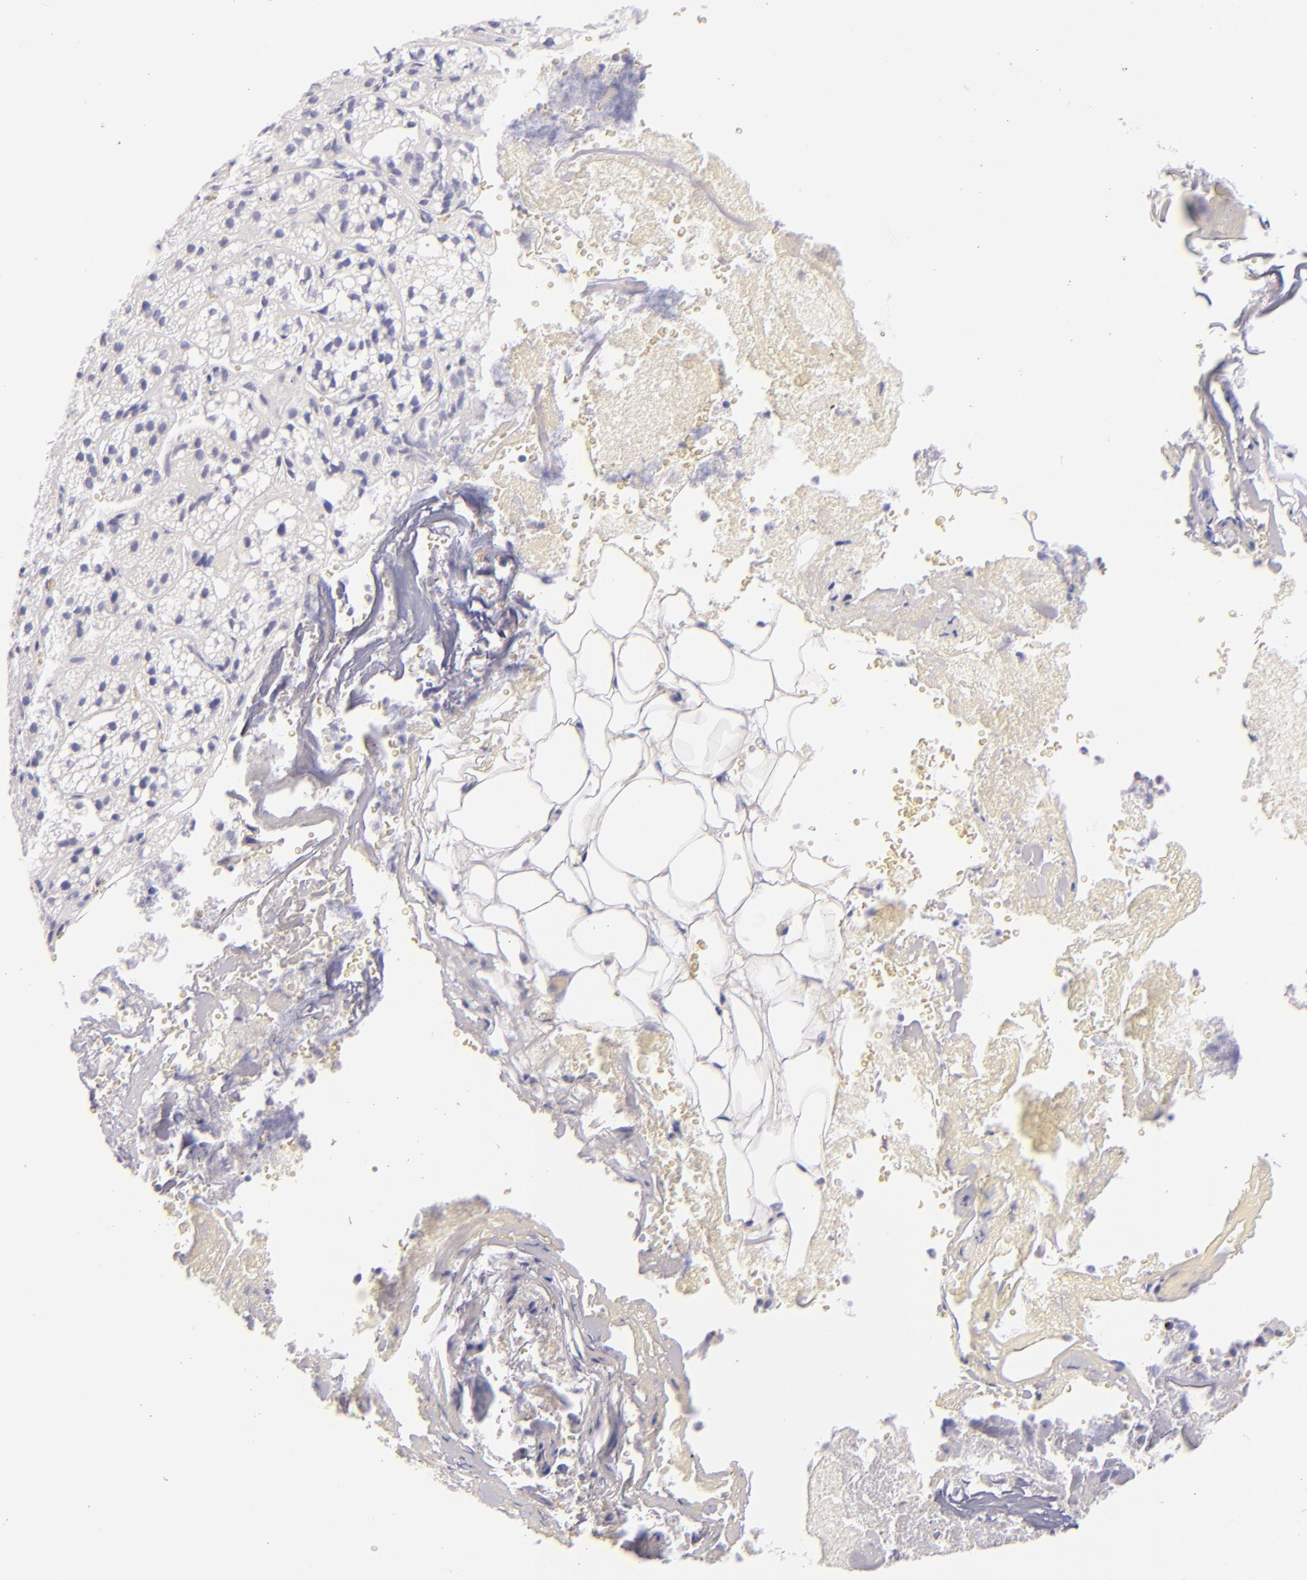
{"staining": {"intensity": "negative", "quantity": "none", "location": "none"}, "tissue": "adrenal gland", "cell_type": "Glandular cells", "image_type": "normal", "snomed": [{"axis": "morphology", "description": "Normal tissue, NOS"}, {"axis": "topography", "description": "Adrenal gland"}], "caption": "Immunohistochemical staining of benign adrenal gland reveals no significant staining in glandular cells. (Brightfield microscopy of DAB IHC at high magnification).", "gene": "SDC1", "patient": {"sex": "female", "age": 71}}